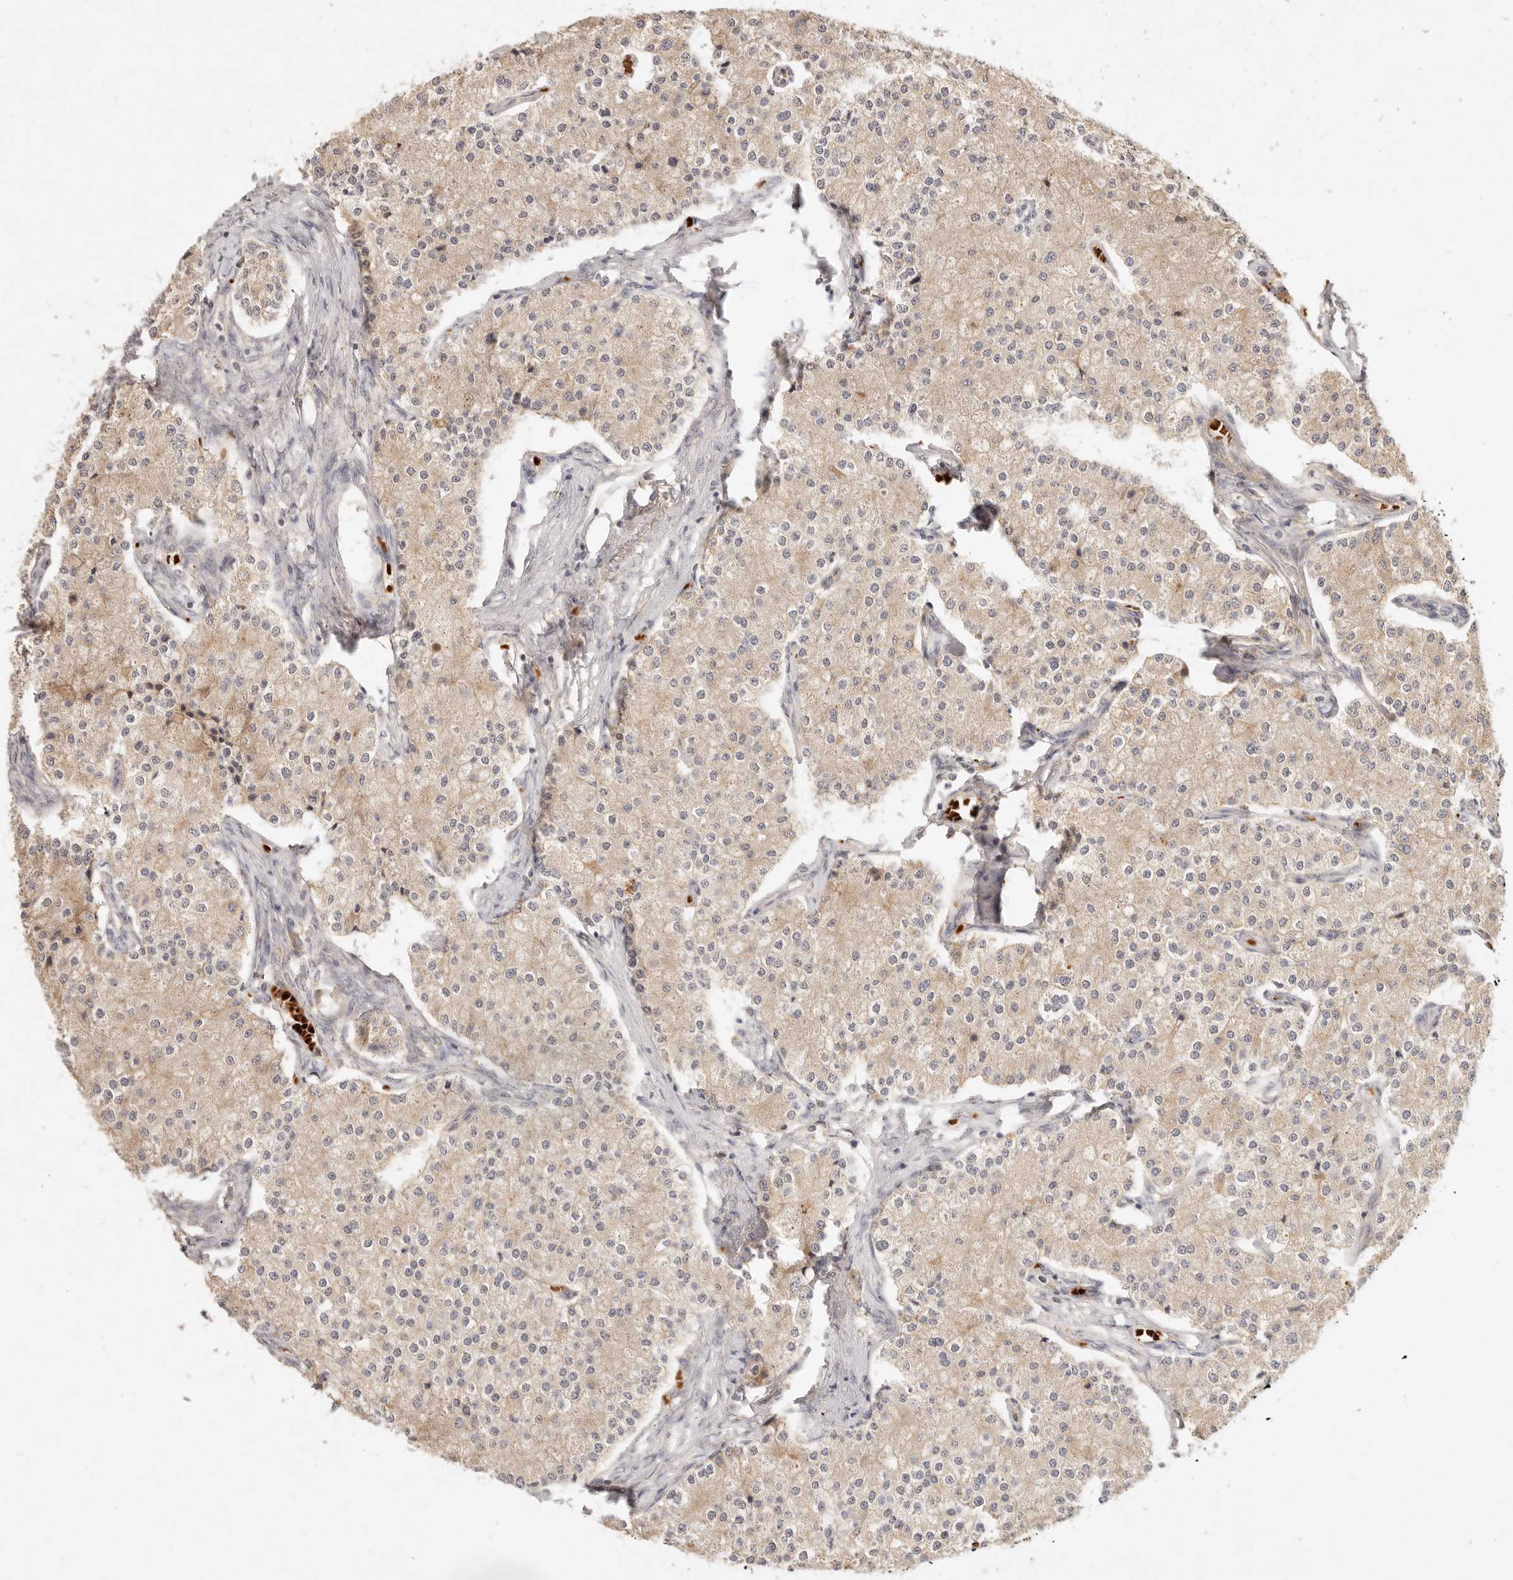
{"staining": {"intensity": "weak", "quantity": ">75%", "location": "cytoplasmic/membranous"}, "tissue": "carcinoid", "cell_type": "Tumor cells", "image_type": "cancer", "snomed": [{"axis": "morphology", "description": "Carcinoid, malignant, NOS"}, {"axis": "topography", "description": "Colon"}], "caption": "IHC photomicrograph of neoplastic tissue: human carcinoid stained using IHC displays low levels of weak protein expression localized specifically in the cytoplasmic/membranous of tumor cells, appearing as a cytoplasmic/membranous brown color.", "gene": "FREM2", "patient": {"sex": "female", "age": 52}}